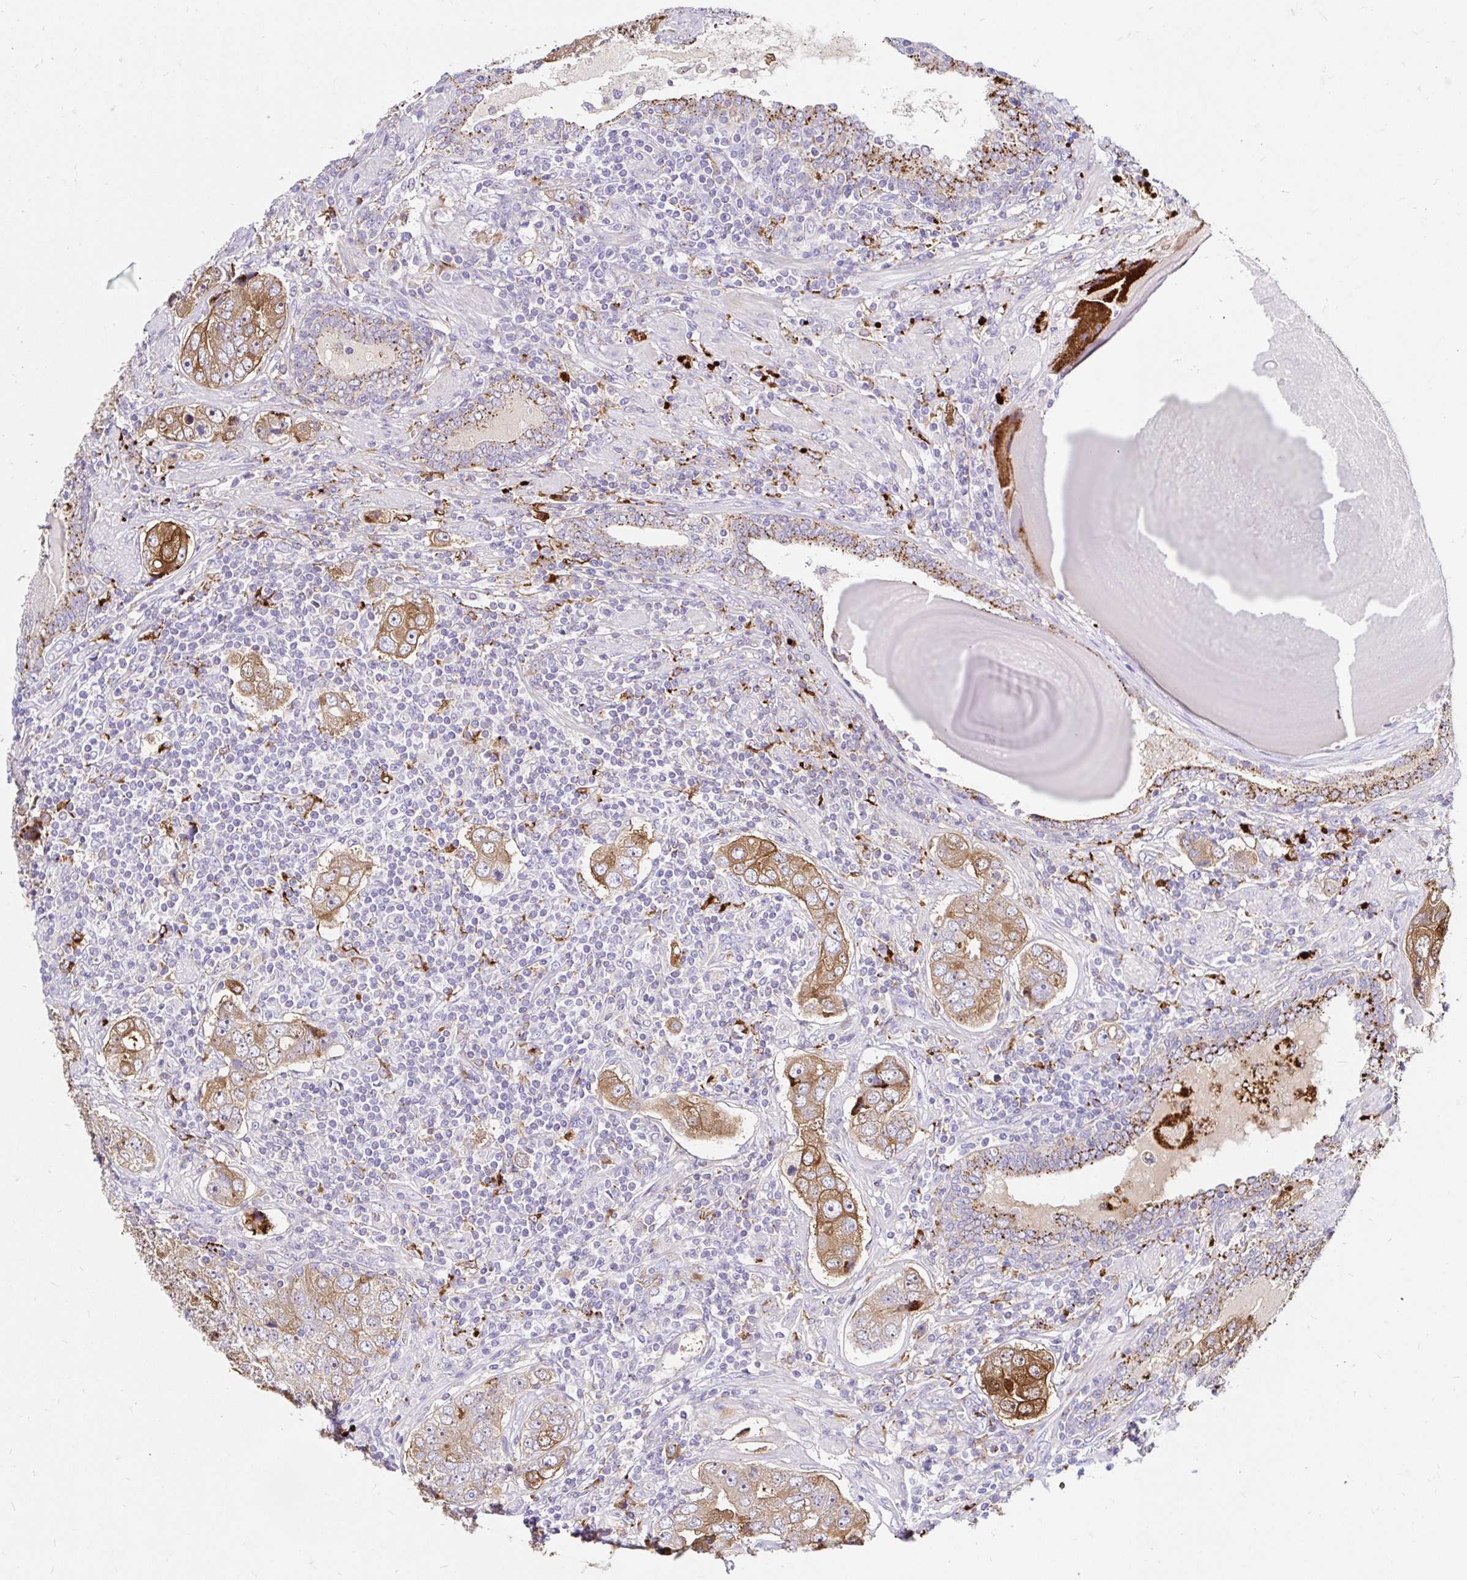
{"staining": {"intensity": "strong", "quantity": "25%-75%", "location": "cytoplasmic/membranous"}, "tissue": "prostate cancer", "cell_type": "Tumor cells", "image_type": "cancer", "snomed": [{"axis": "morphology", "description": "Adenocarcinoma, High grade"}, {"axis": "topography", "description": "Prostate"}], "caption": "Immunohistochemical staining of prostate cancer (adenocarcinoma (high-grade)) reveals high levels of strong cytoplasmic/membranous protein expression in approximately 25%-75% of tumor cells. (Brightfield microscopy of DAB IHC at high magnification).", "gene": "FUCA1", "patient": {"sex": "male", "age": 60}}